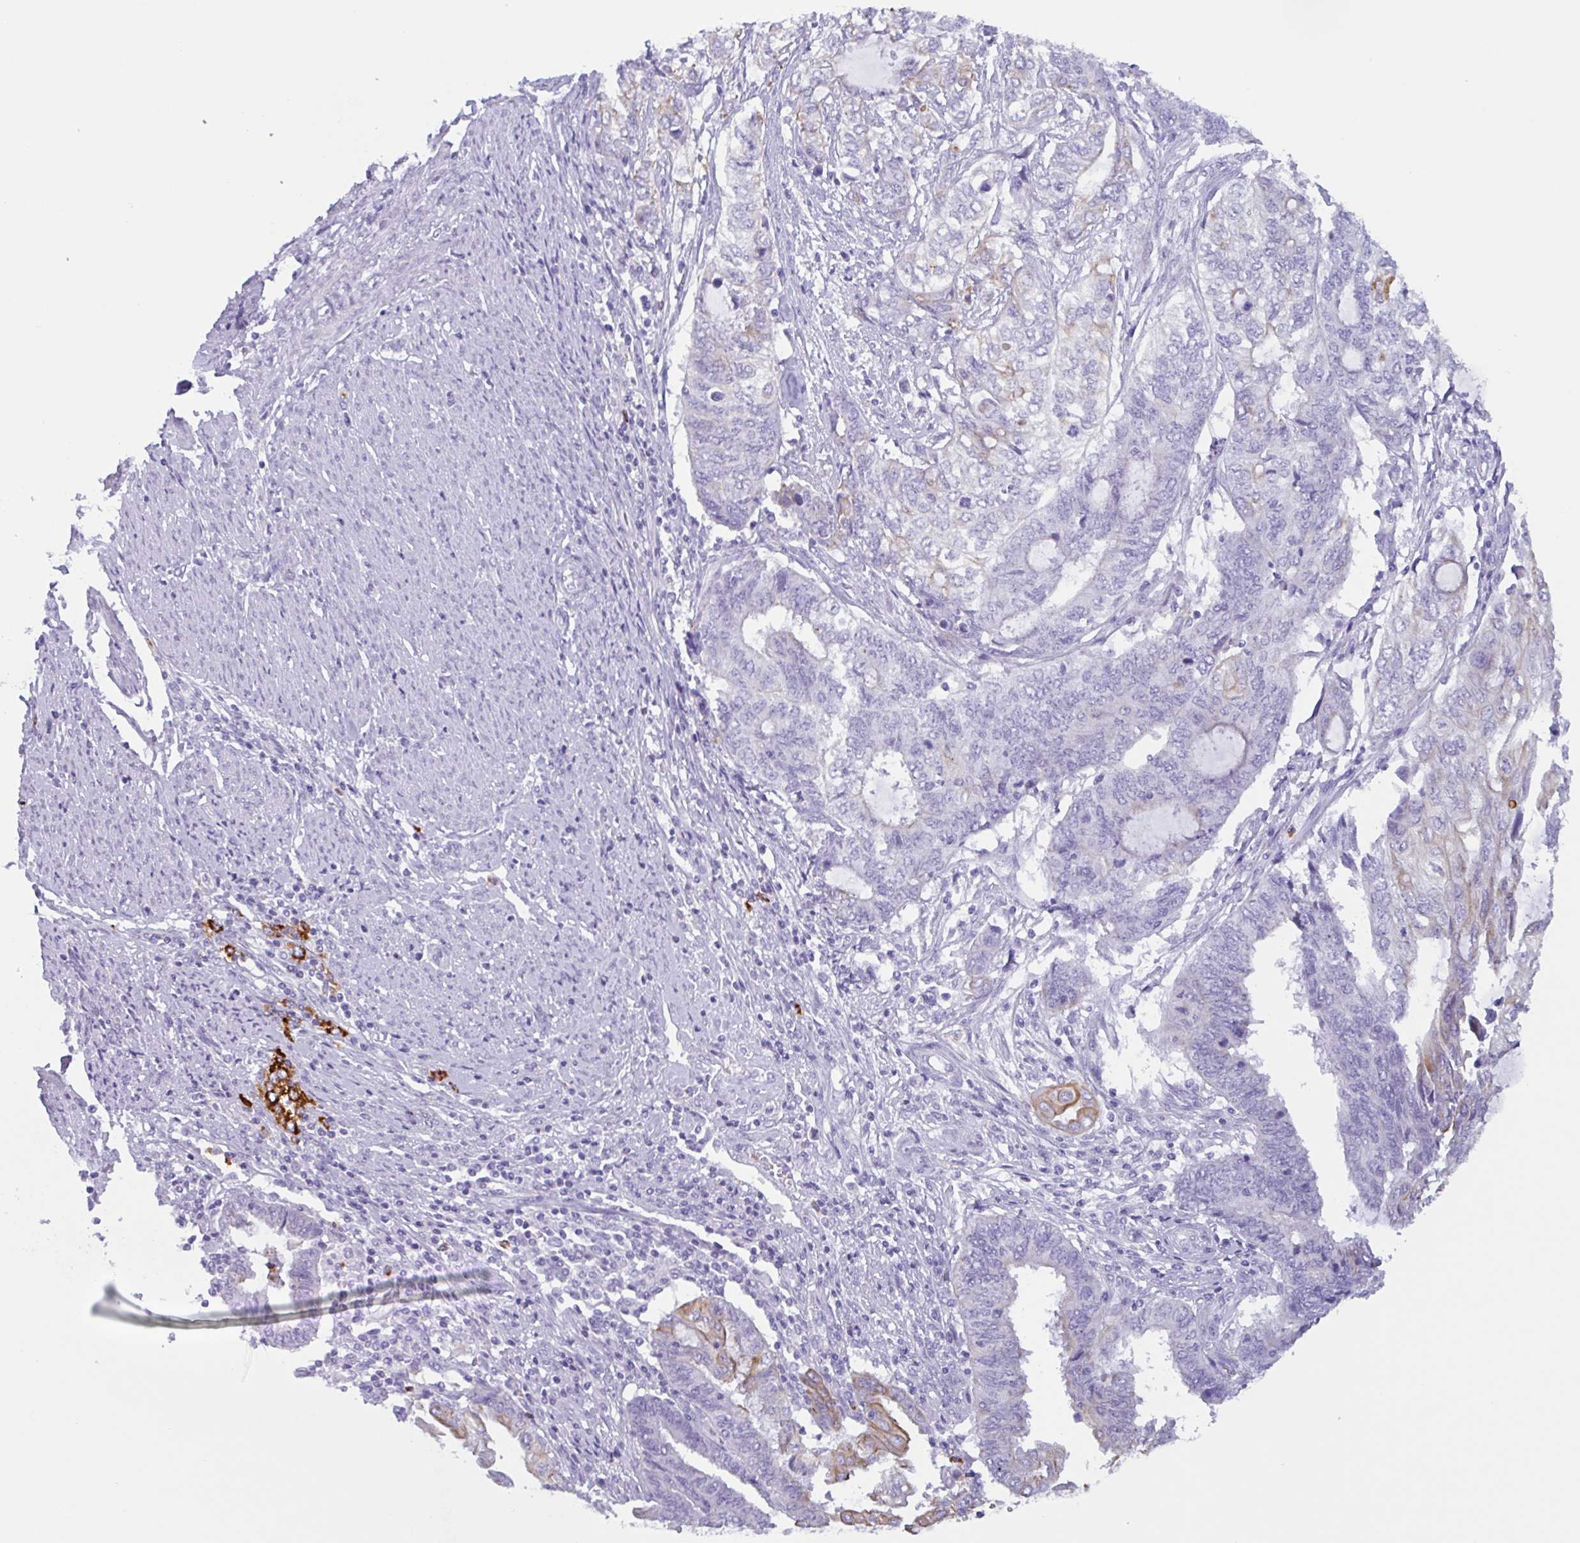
{"staining": {"intensity": "moderate", "quantity": "<25%", "location": "cytoplasmic/membranous"}, "tissue": "endometrial cancer", "cell_type": "Tumor cells", "image_type": "cancer", "snomed": [{"axis": "morphology", "description": "Adenocarcinoma, NOS"}, {"axis": "topography", "description": "Uterus"}, {"axis": "topography", "description": "Endometrium"}], "caption": "Brown immunohistochemical staining in human endometrial cancer displays moderate cytoplasmic/membranous staining in about <25% of tumor cells. (Stains: DAB (3,3'-diaminobenzidine) in brown, nuclei in blue, Microscopy: brightfield microscopy at high magnification).", "gene": "DTWD2", "patient": {"sex": "female", "age": 70}}